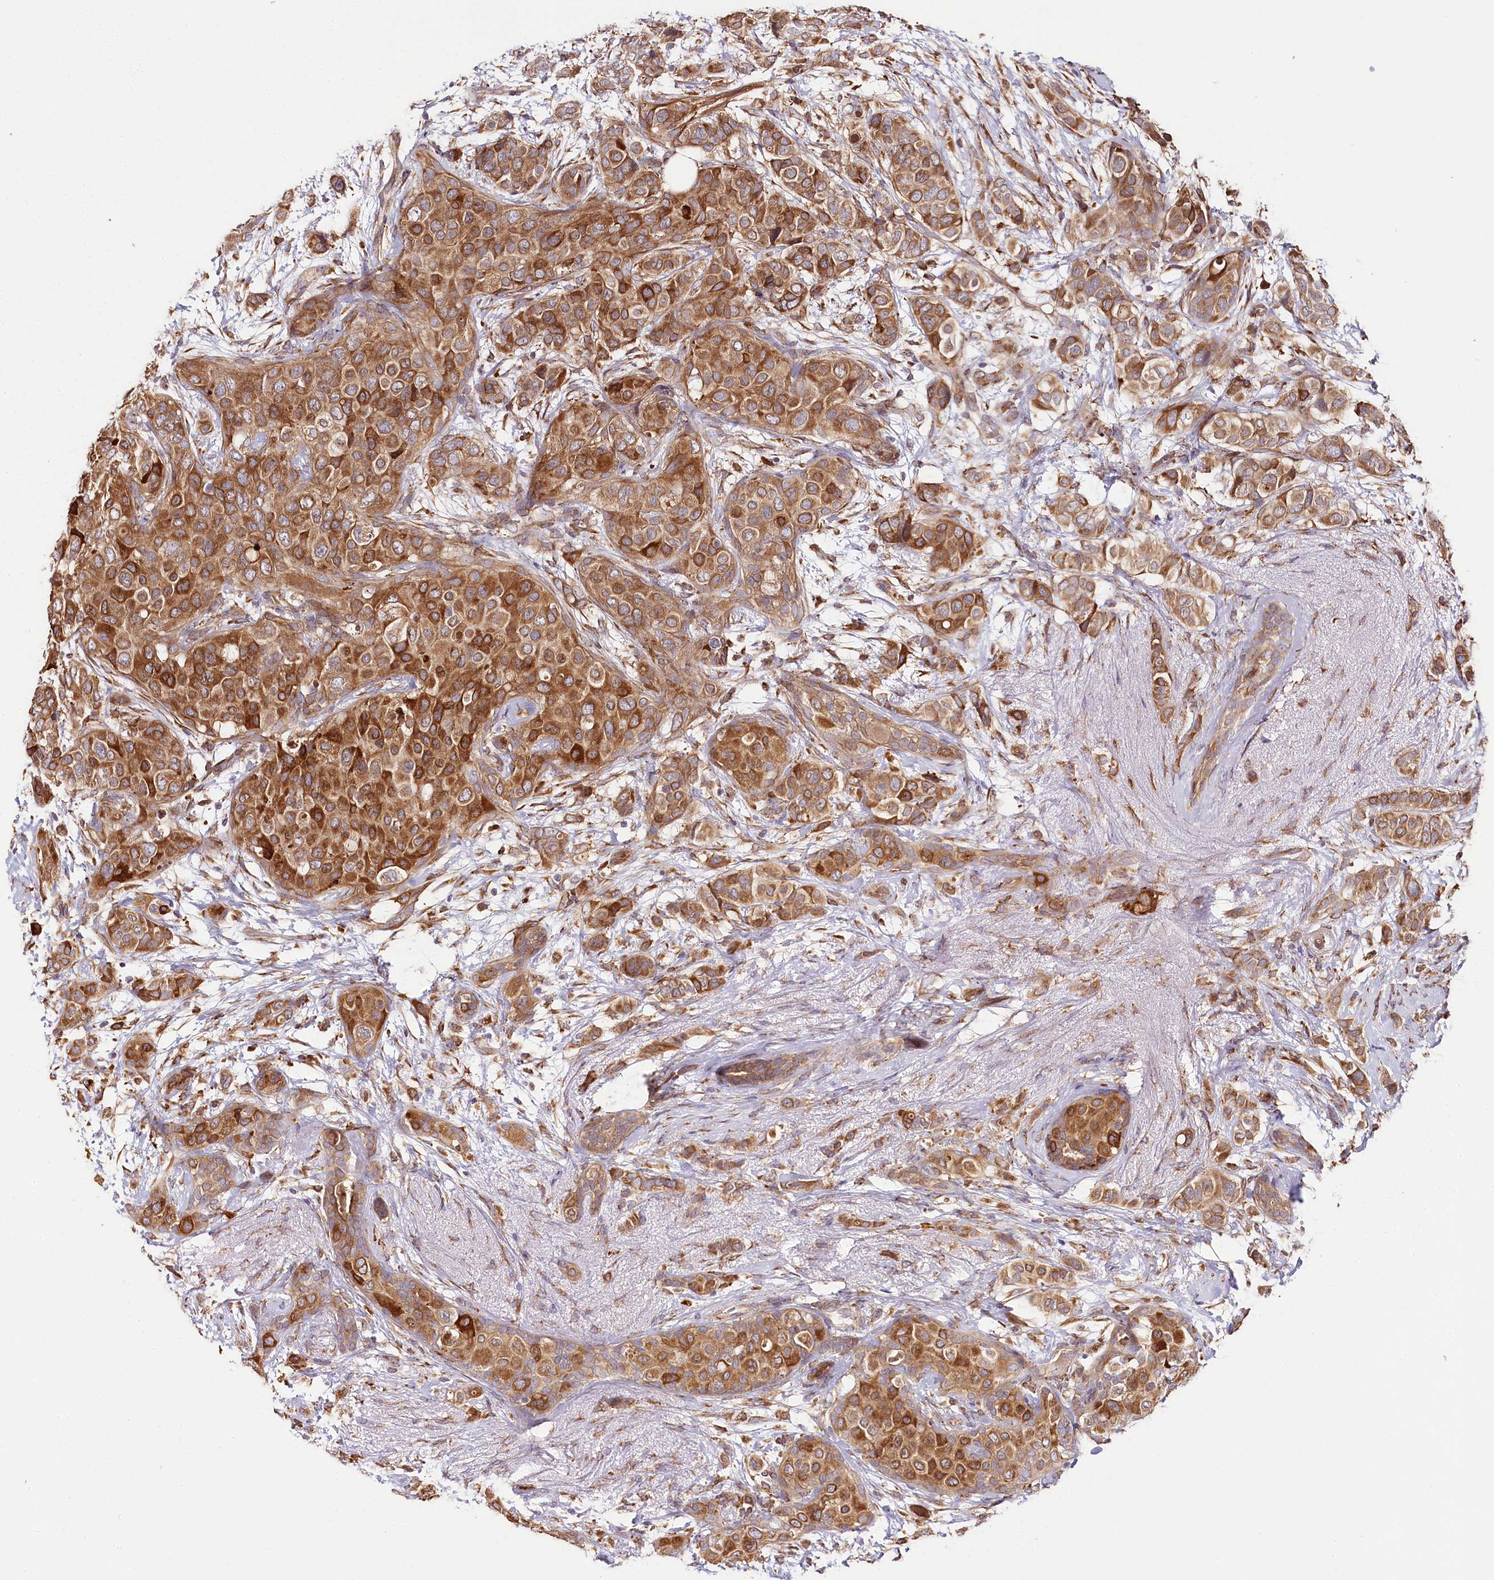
{"staining": {"intensity": "strong", "quantity": ">75%", "location": "cytoplasmic/membranous"}, "tissue": "breast cancer", "cell_type": "Tumor cells", "image_type": "cancer", "snomed": [{"axis": "morphology", "description": "Lobular carcinoma"}, {"axis": "topography", "description": "Breast"}], "caption": "The micrograph demonstrates immunohistochemical staining of breast cancer (lobular carcinoma). There is strong cytoplasmic/membranous staining is present in about >75% of tumor cells. (DAB = brown stain, brightfield microscopy at high magnification).", "gene": "VEGFA", "patient": {"sex": "female", "age": 51}}